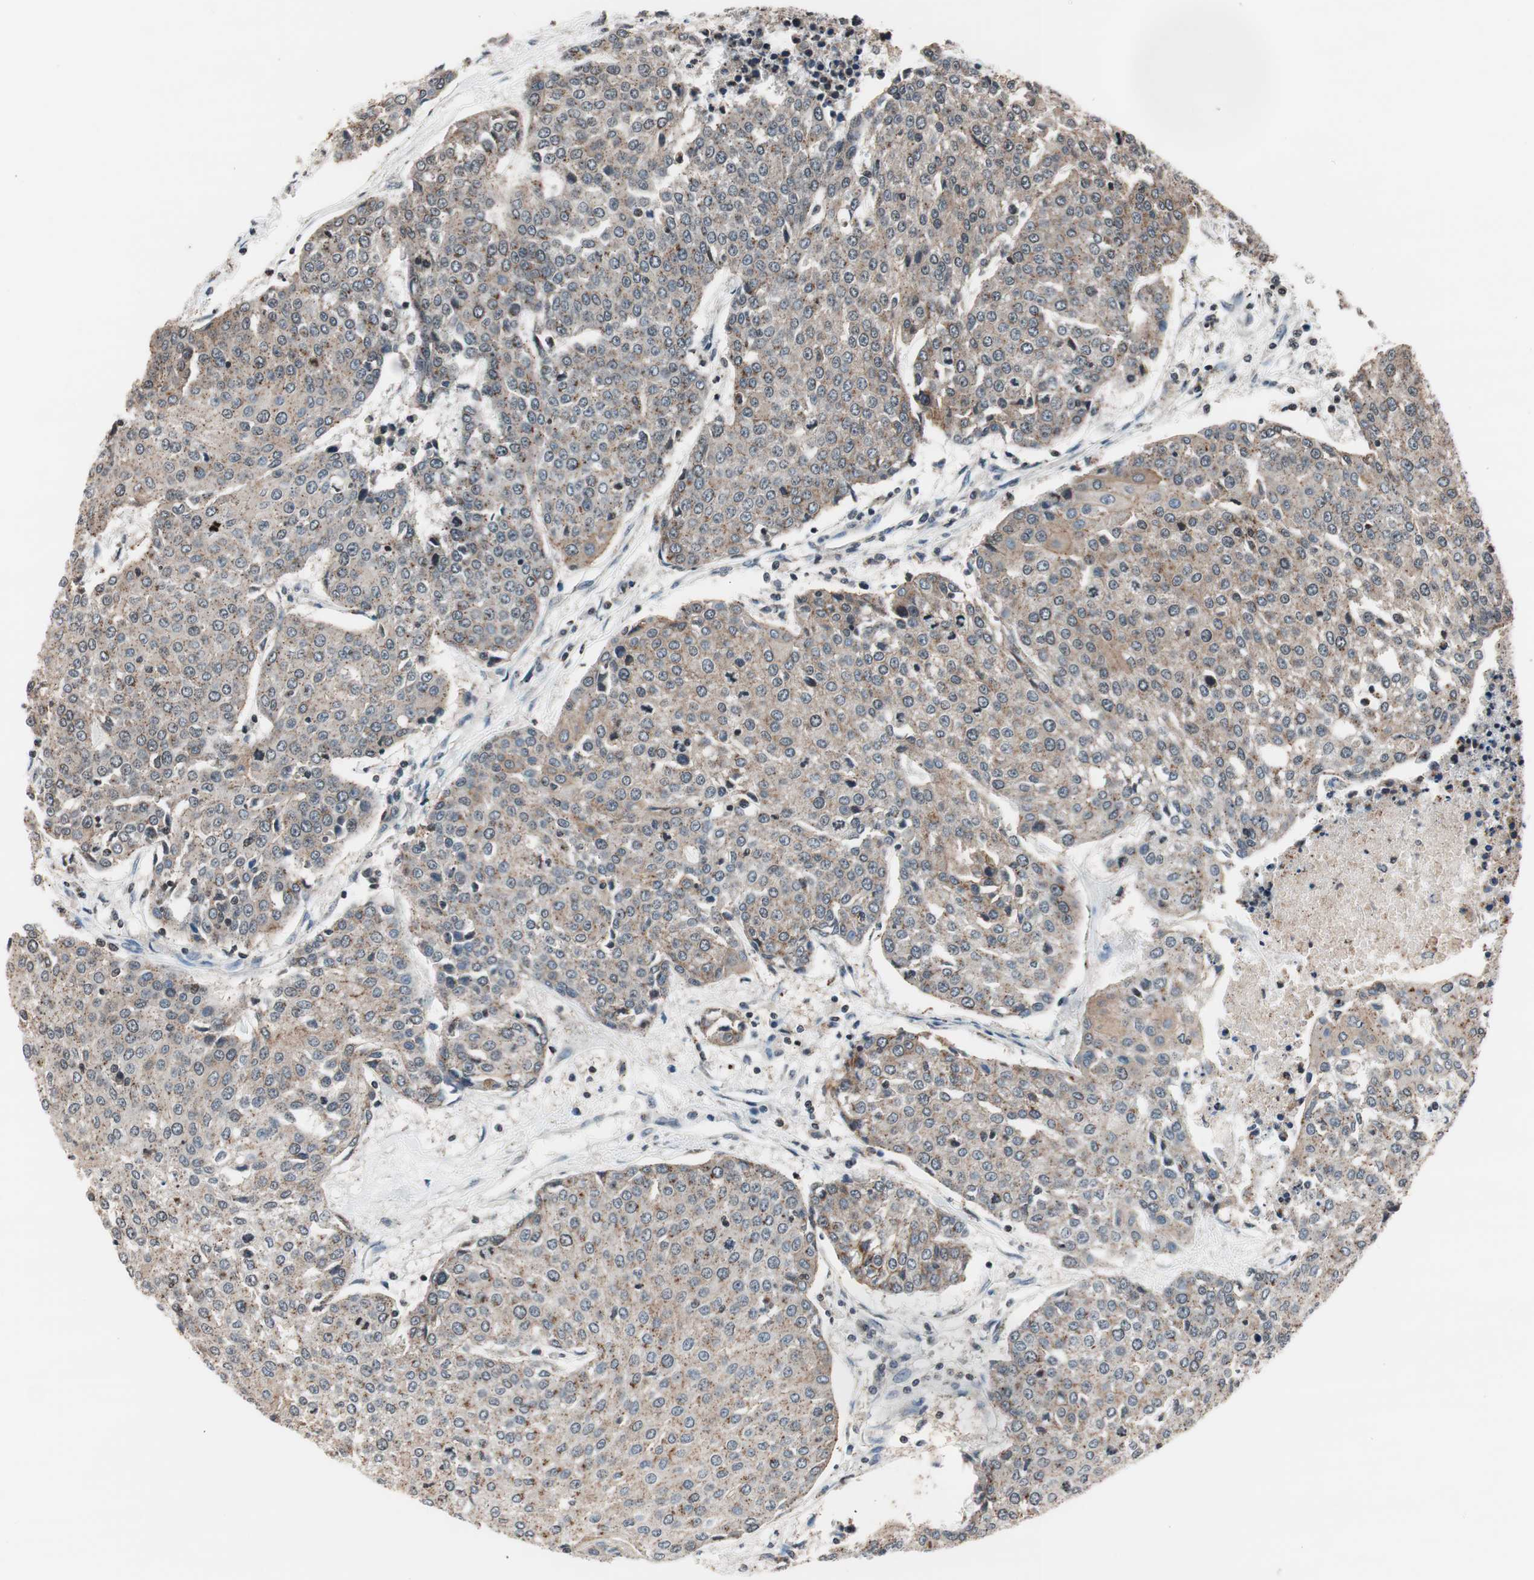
{"staining": {"intensity": "weak", "quantity": "<25%", "location": "cytoplasmic/membranous"}, "tissue": "urothelial cancer", "cell_type": "Tumor cells", "image_type": "cancer", "snomed": [{"axis": "morphology", "description": "Urothelial carcinoma, High grade"}, {"axis": "topography", "description": "Urinary bladder"}], "caption": "This is an IHC photomicrograph of high-grade urothelial carcinoma. There is no staining in tumor cells.", "gene": "RFC1", "patient": {"sex": "female", "age": 85}}